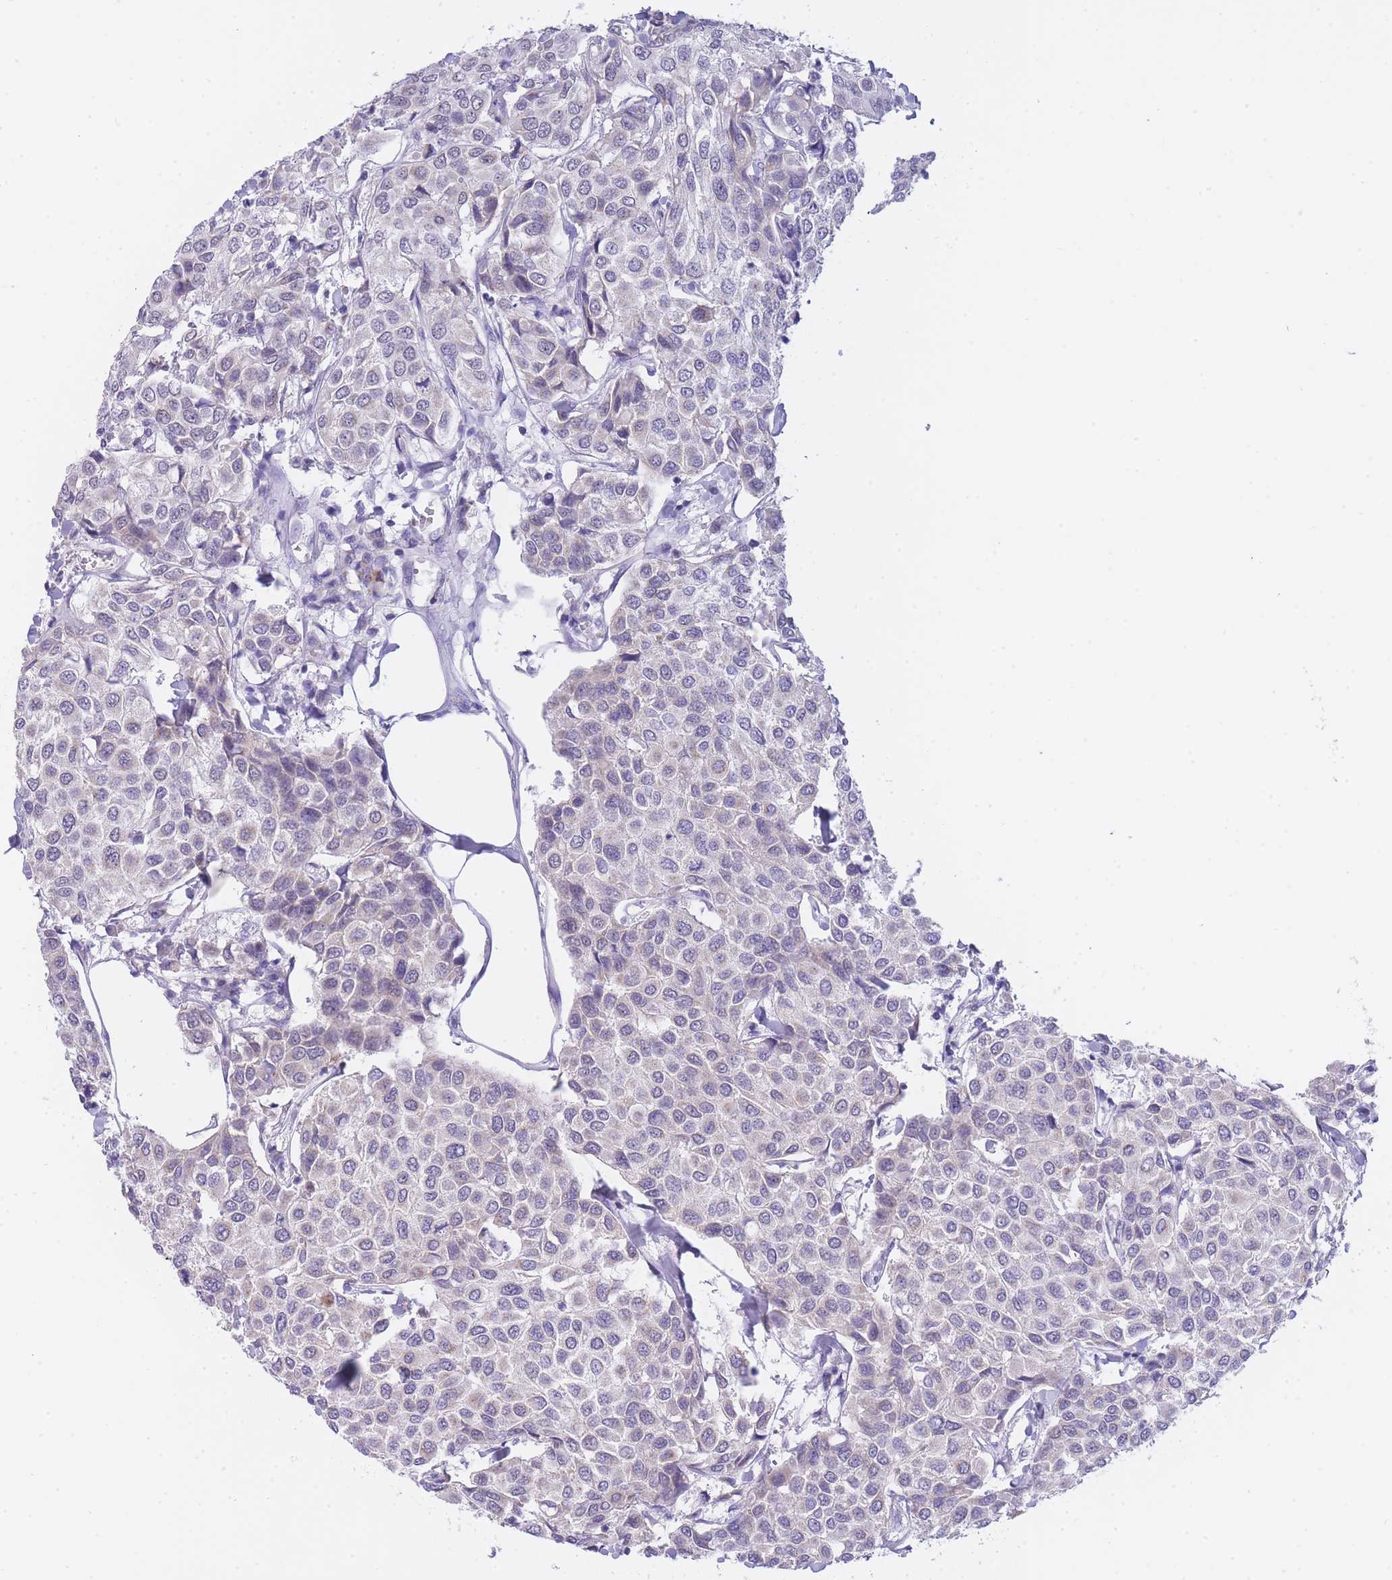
{"staining": {"intensity": "negative", "quantity": "none", "location": "none"}, "tissue": "breast cancer", "cell_type": "Tumor cells", "image_type": "cancer", "snomed": [{"axis": "morphology", "description": "Duct carcinoma"}, {"axis": "topography", "description": "Breast"}], "caption": "Immunohistochemistry (IHC) micrograph of neoplastic tissue: human breast infiltrating ductal carcinoma stained with DAB demonstrates no significant protein expression in tumor cells.", "gene": "FRAT2", "patient": {"sex": "female", "age": 55}}